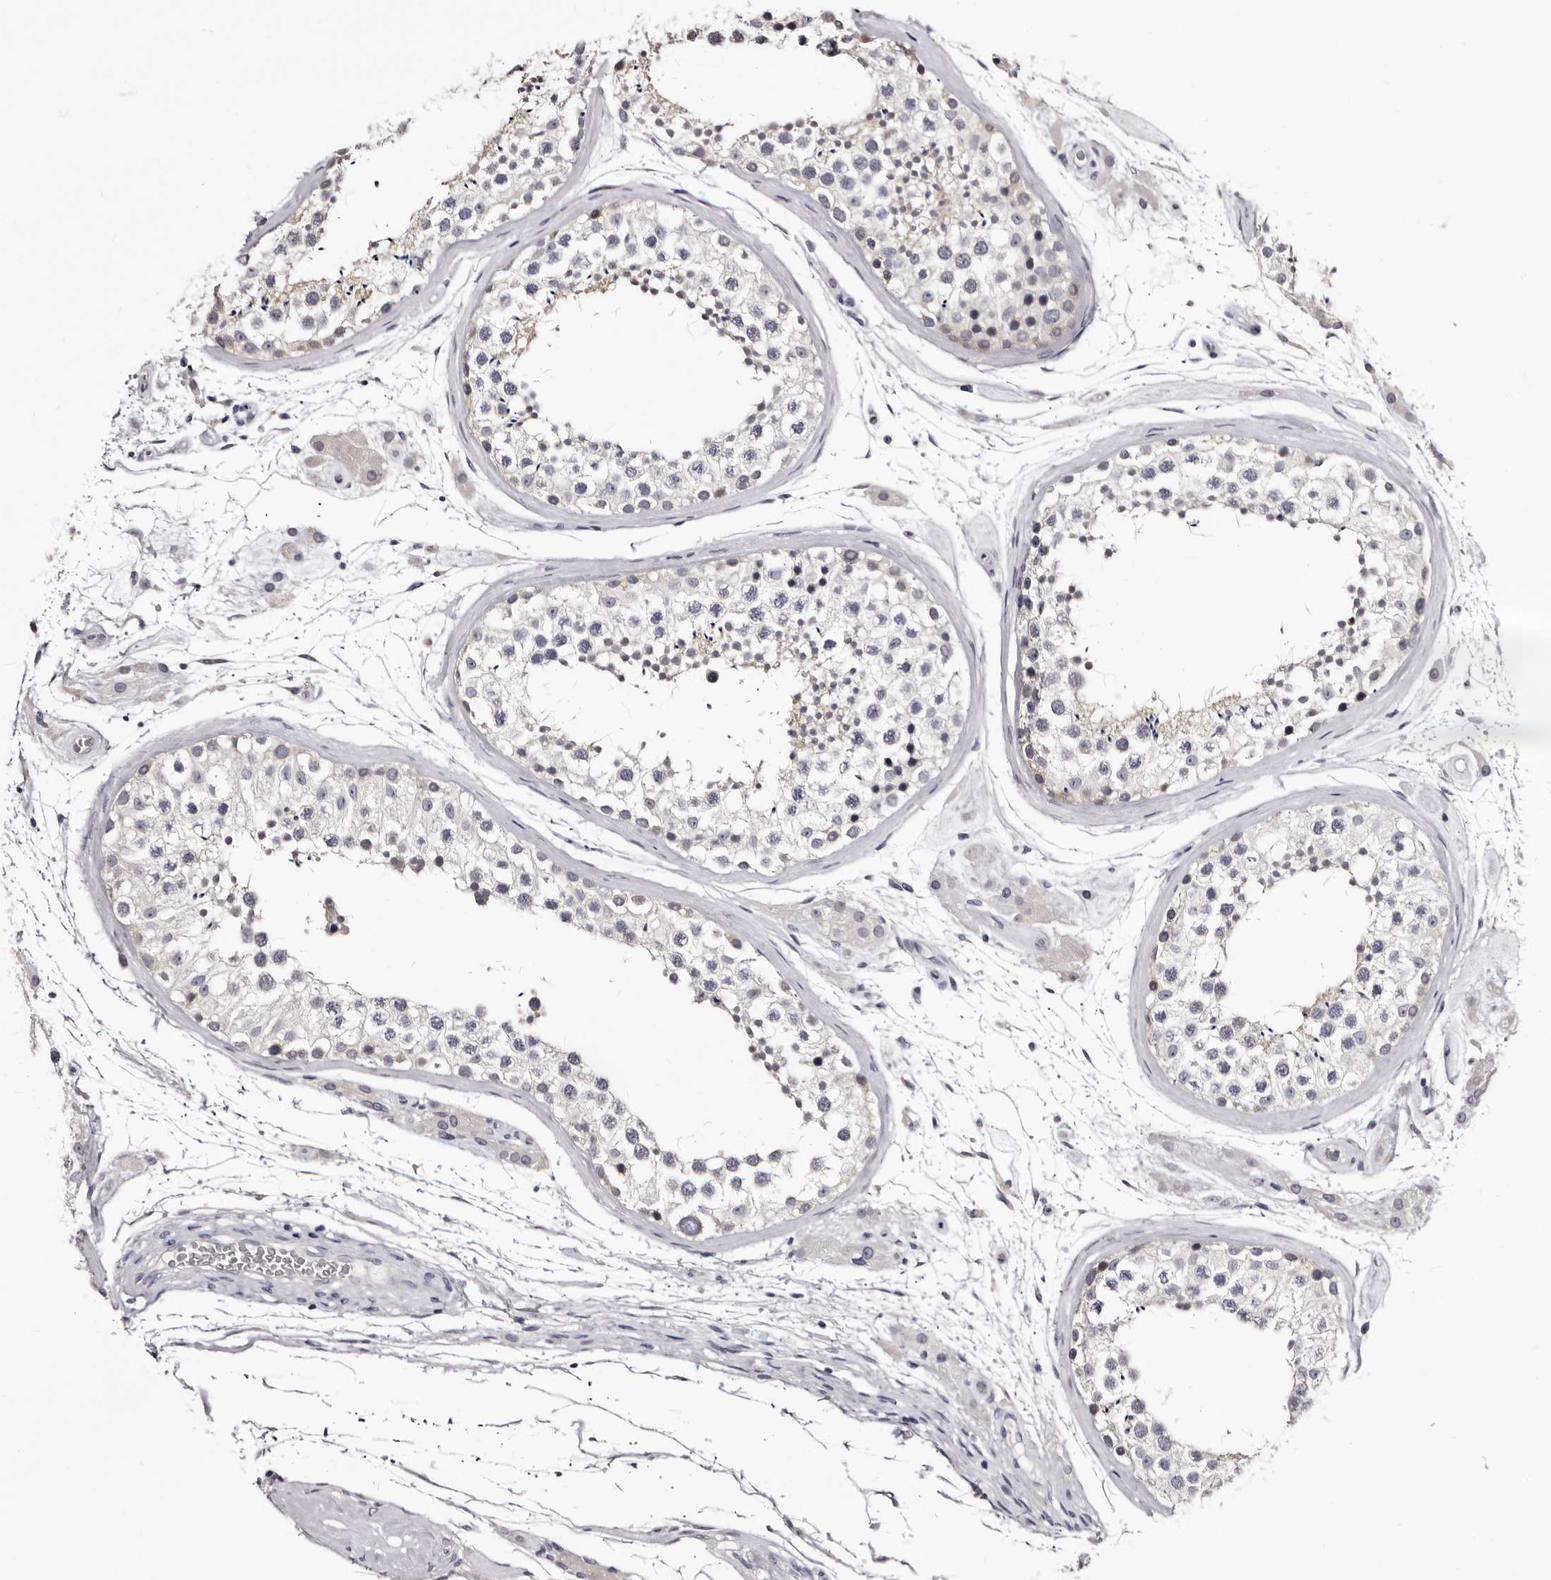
{"staining": {"intensity": "negative", "quantity": "none", "location": "none"}, "tissue": "testis", "cell_type": "Cells in seminiferous ducts", "image_type": "normal", "snomed": [{"axis": "morphology", "description": "Normal tissue, NOS"}, {"axis": "topography", "description": "Testis"}], "caption": "An IHC histopathology image of benign testis is shown. There is no staining in cells in seminiferous ducts of testis.", "gene": "BPGM", "patient": {"sex": "male", "age": 46}}